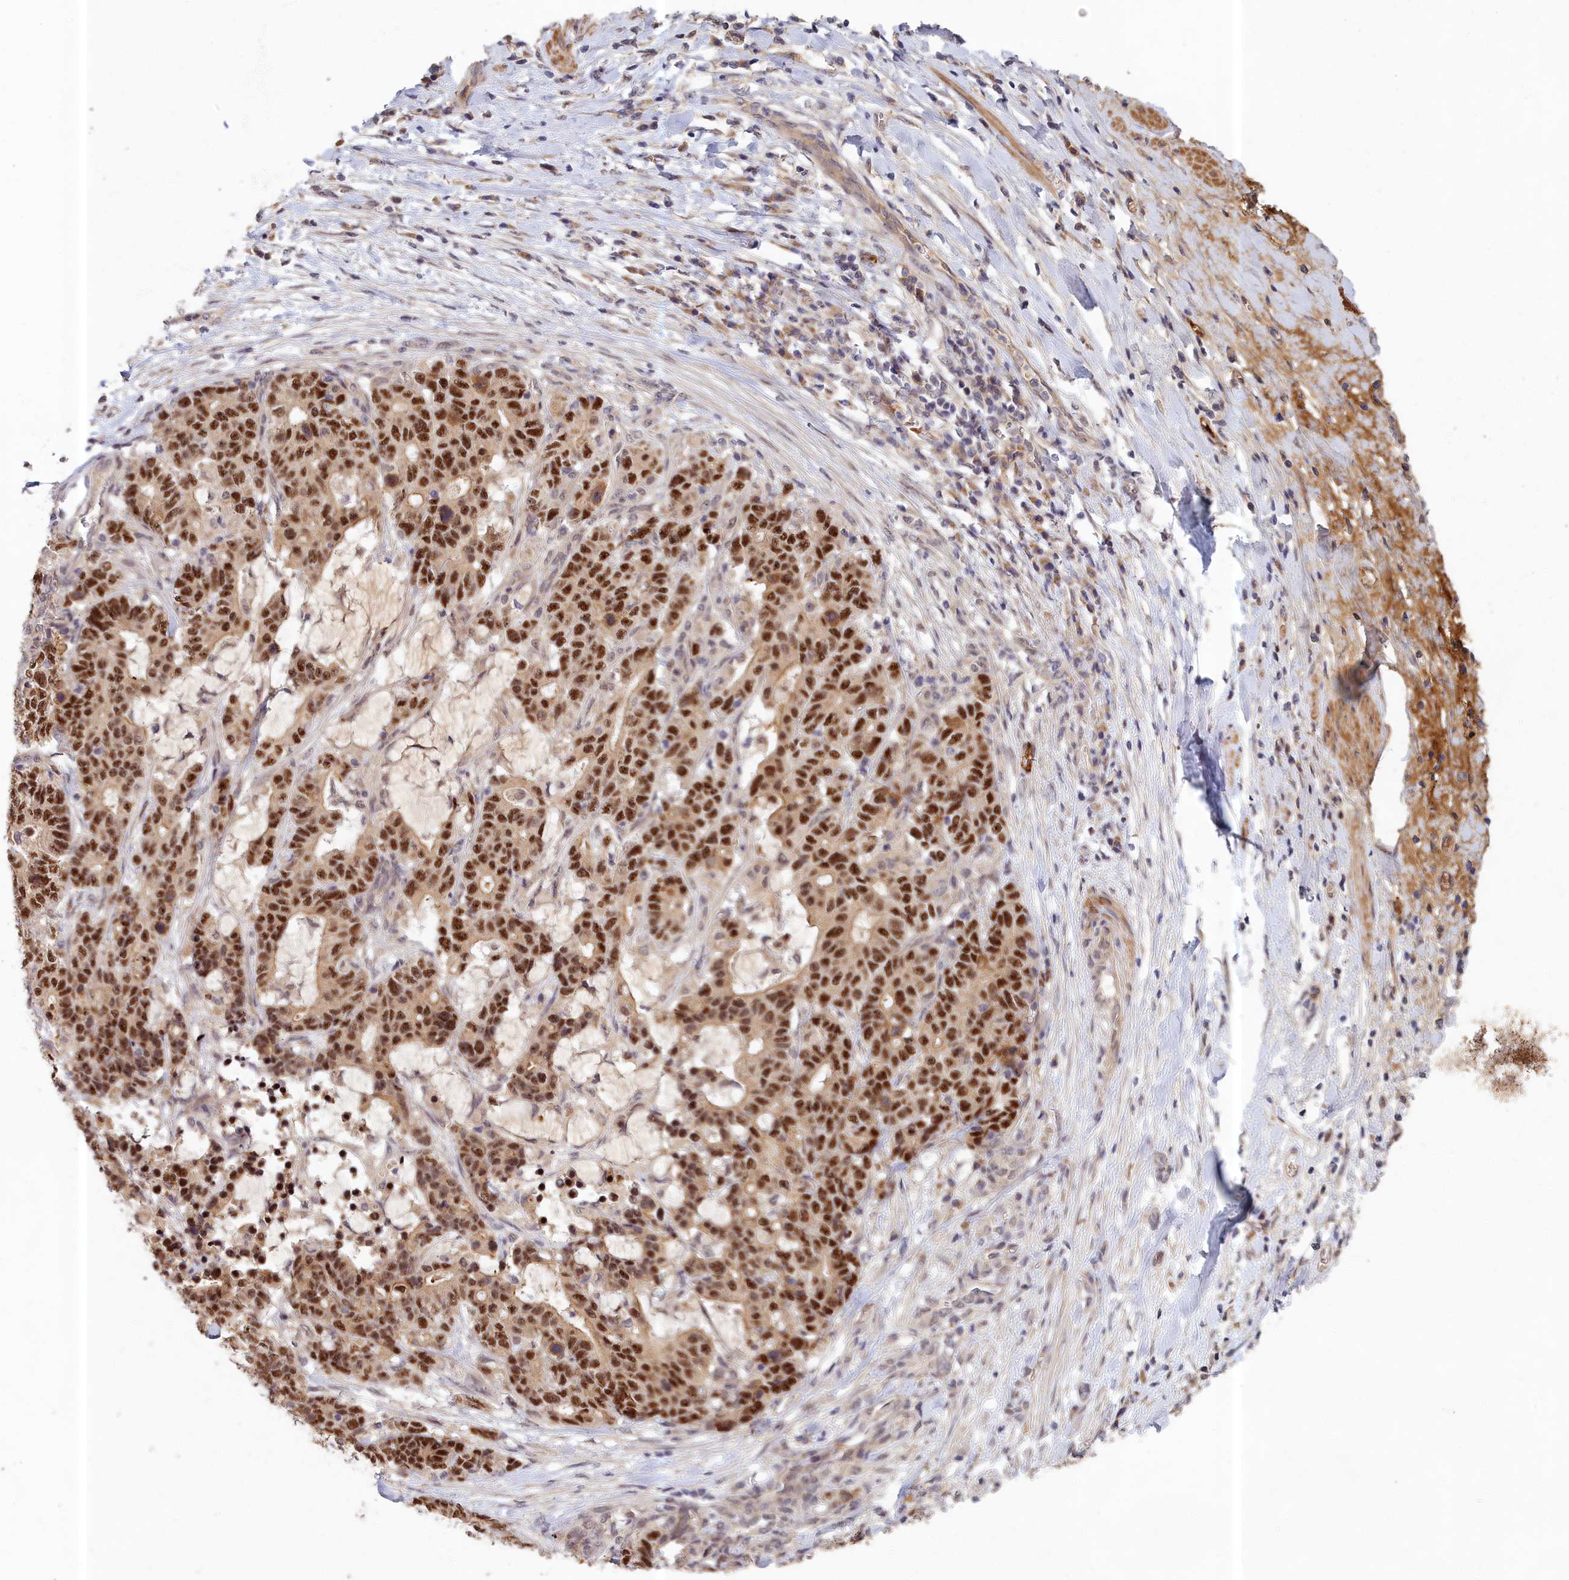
{"staining": {"intensity": "strong", "quantity": ">75%", "location": "cytoplasmic/membranous,nuclear"}, "tissue": "stomach cancer", "cell_type": "Tumor cells", "image_type": "cancer", "snomed": [{"axis": "morphology", "description": "Normal tissue, NOS"}, {"axis": "morphology", "description": "Adenocarcinoma, NOS"}, {"axis": "topography", "description": "Stomach"}], "caption": "DAB (3,3'-diaminobenzidine) immunohistochemical staining of stomach cancer (adenocarcinoma) reveals strong cytoplasmic/membranous and nuclear protein positivity in approximately >75% of tumor cells. (Brightfield microscopy of DAB IHC at high magnification).", "gene": "EARS2", "patient": {"sex": "female", "age": 64}}